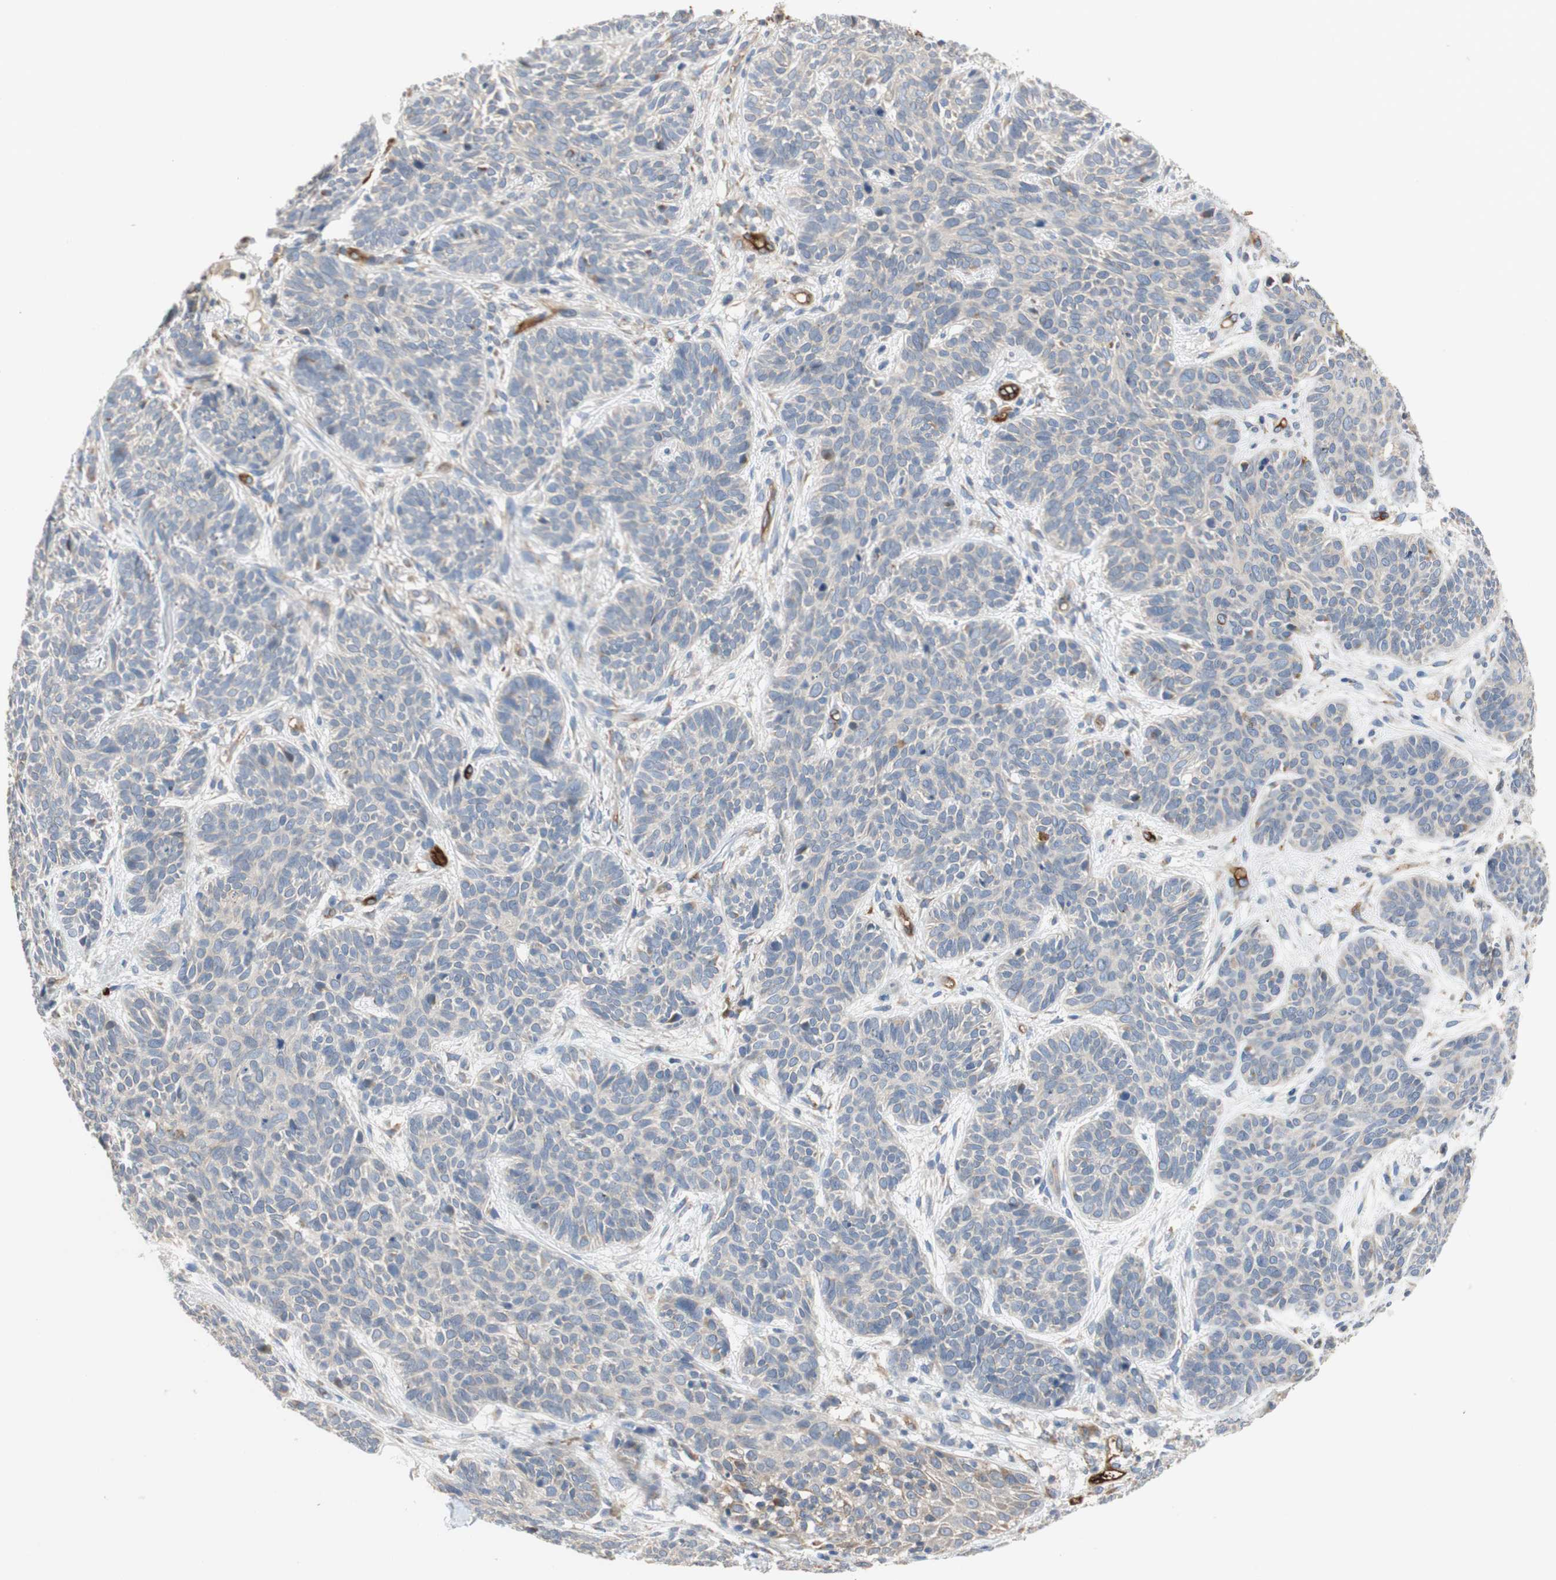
{"staining": {"intensity": "negative", "quantity": "none", "location": "none"}, "tissue": "skin cancer", "cell_type": "Tumor cells", "image_type": "cancer", "snomed": [{"axis": "morphology", "description": "Normal tissue, NOS"}, {"axis": "morphology", "description": "Basal cell carcinoma"}, {"axis": "topography", "description": "Skin"}], "caption": "Immunohistochemistry (IHC) of human basal cell carcinoma (skin) displays no positivity in tumor cells. The staining was performed using DAB to visualize the protein expression in brown, while the nuclei were stained in blue with hematoxylin (Magnification: 20x).", "gene": "ALPL", "patient": {"sex": "male", "age": 52}}